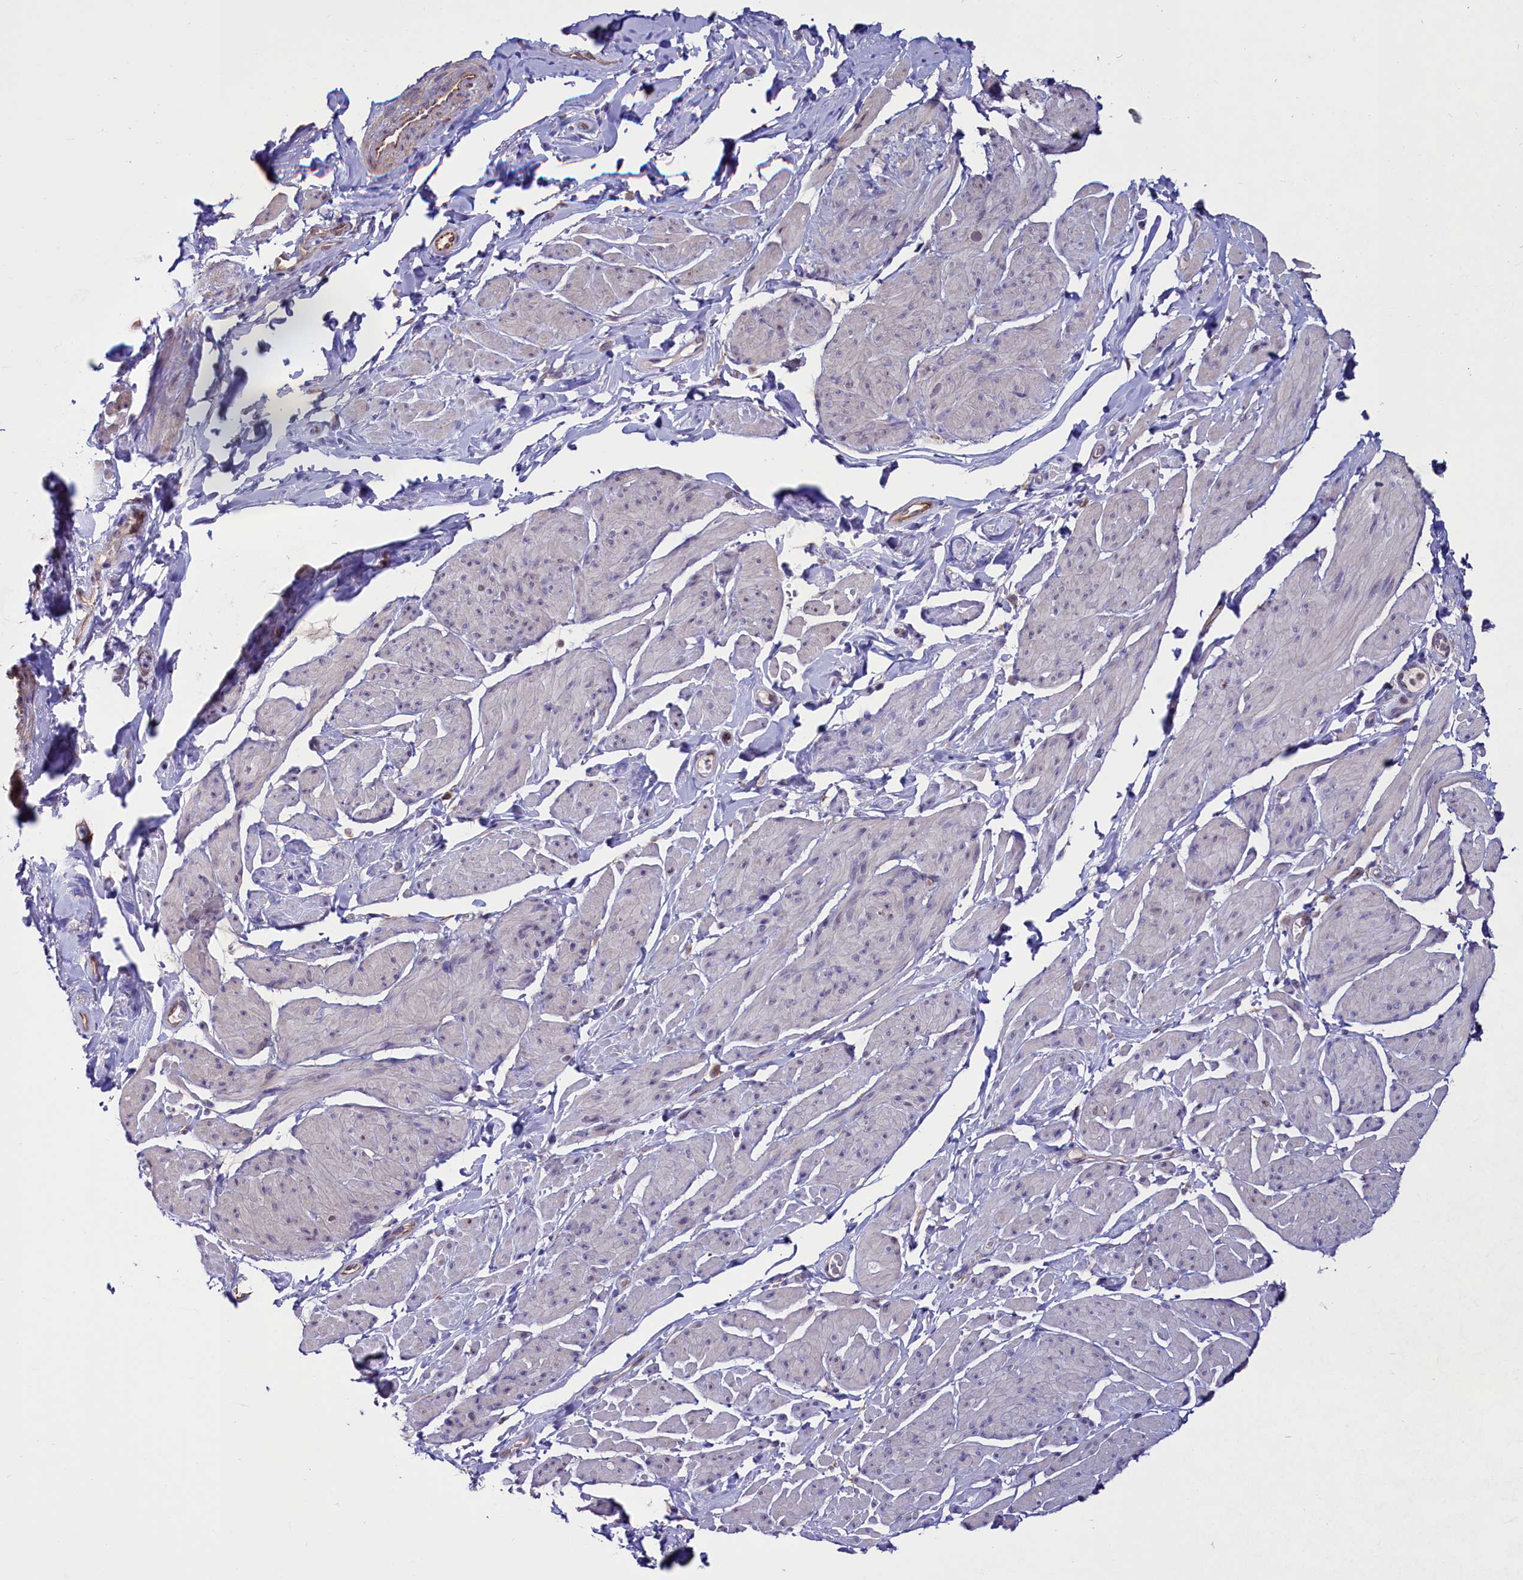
{"staining": {"intensity": "negative", "quantity": "none", "location": "none"}, "tissue": "smooth muscle", "cell_type": "Smooth muscle cells", "image_type": "normal", "snomed": [{"axis": "morphology", "description": "Normal tissue, NOS"}, {"axis": "topography", "description": "Smooth muscle"}, {"axis": "topography", "description": "Peripheral nerve tissue"}], "caption": "IHC of unremarkable human smooth muscle reveals no positivity in smooth muscle cells.", "gene": "PDILT", "patient": {"sex": "male", "age": 69}}